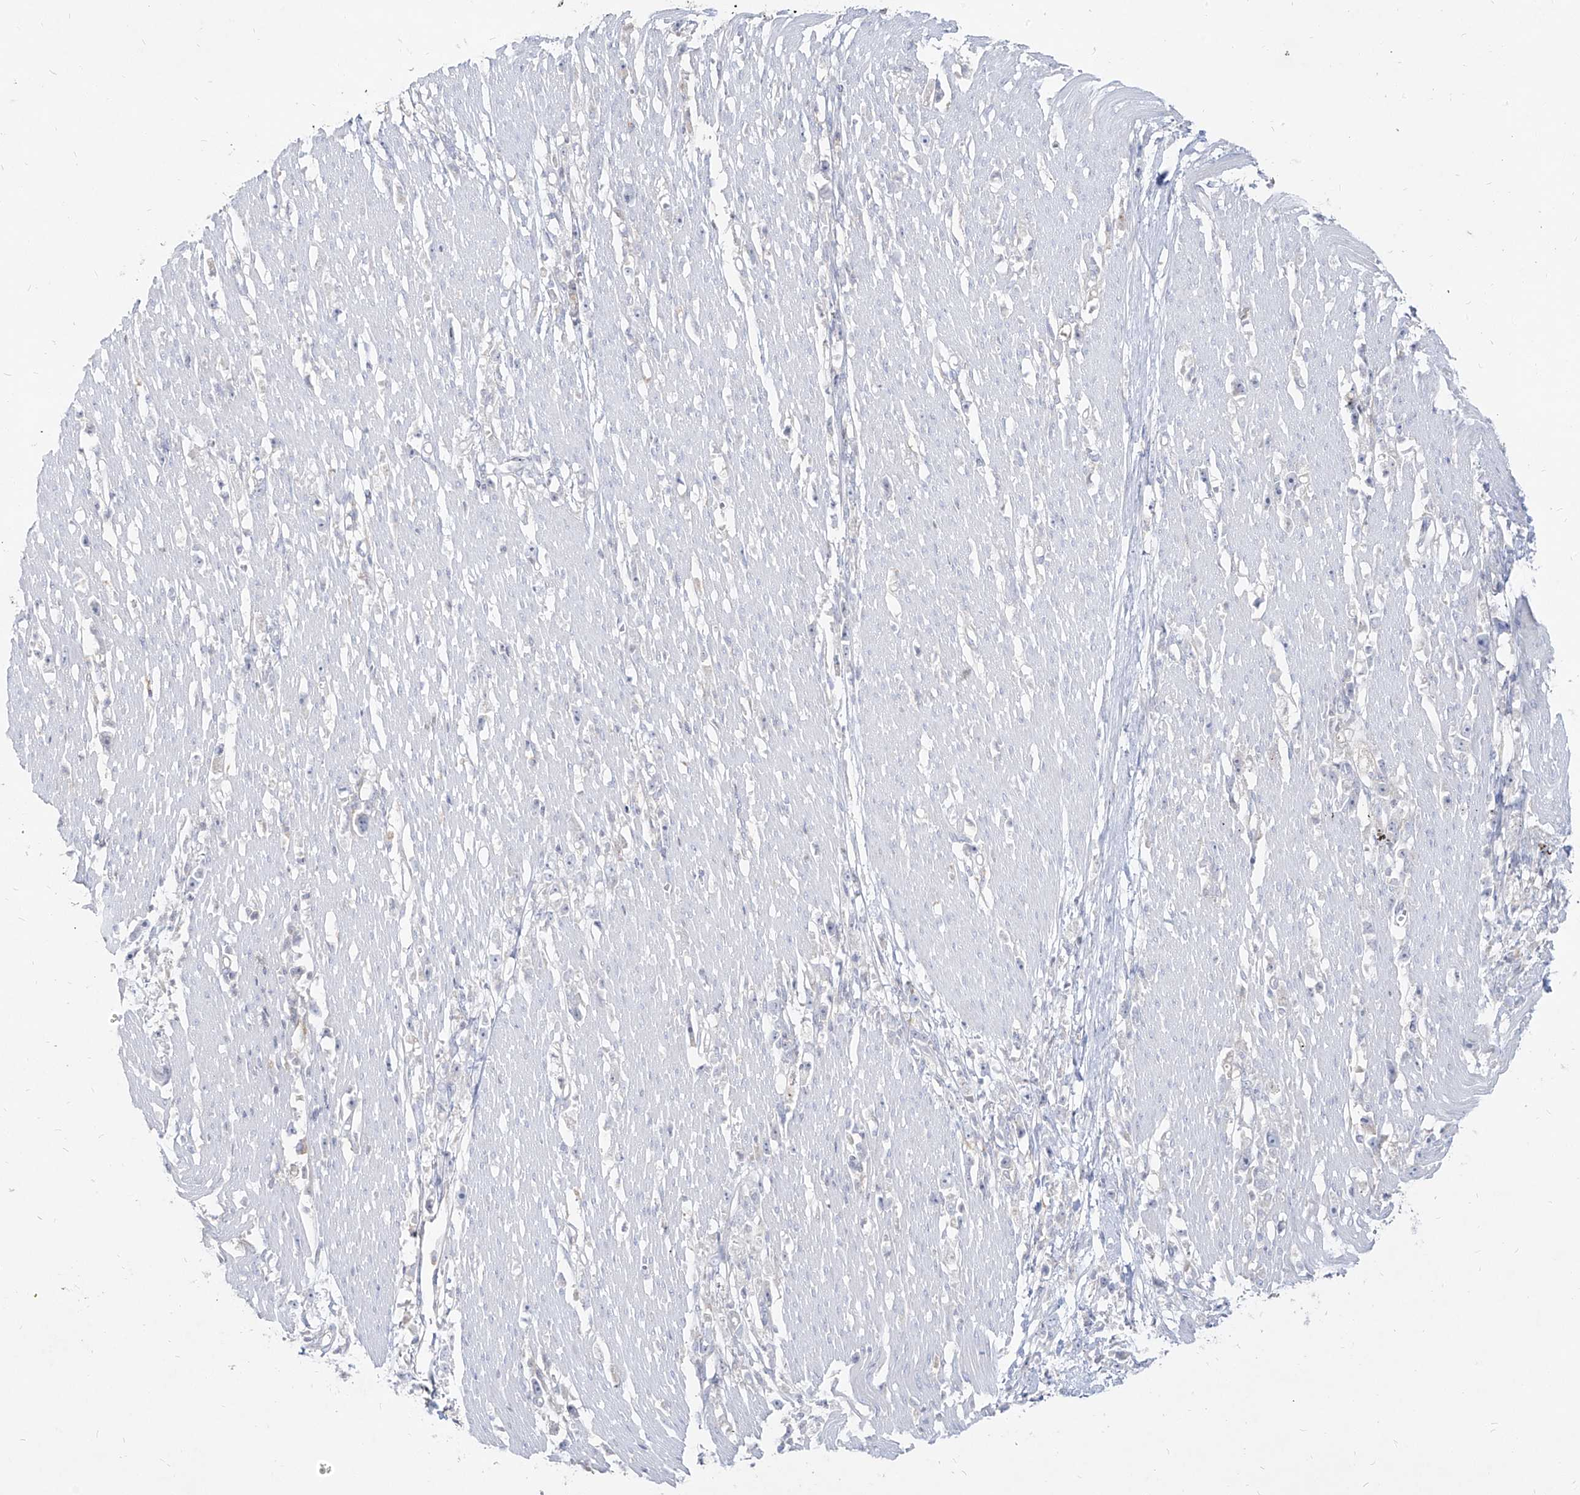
{"staining": {"intensity": "negative", "quantity": "none", "location": "none"}, "tissue": "stomach cancer", "cell_type": "Tumor cells", "image_type": "cancer", "snomed": [{"axis": "morphology", "description": "Adenocarcinoma, NOS"}, {"axis": "topography", "description": "Stomach"}], "caption": "Tumor cells show no significant positivity in stomach cancer (adenocarcinoma).", "gene": "RBFOX3", "patient": {"sex": "female", "age": 59}}